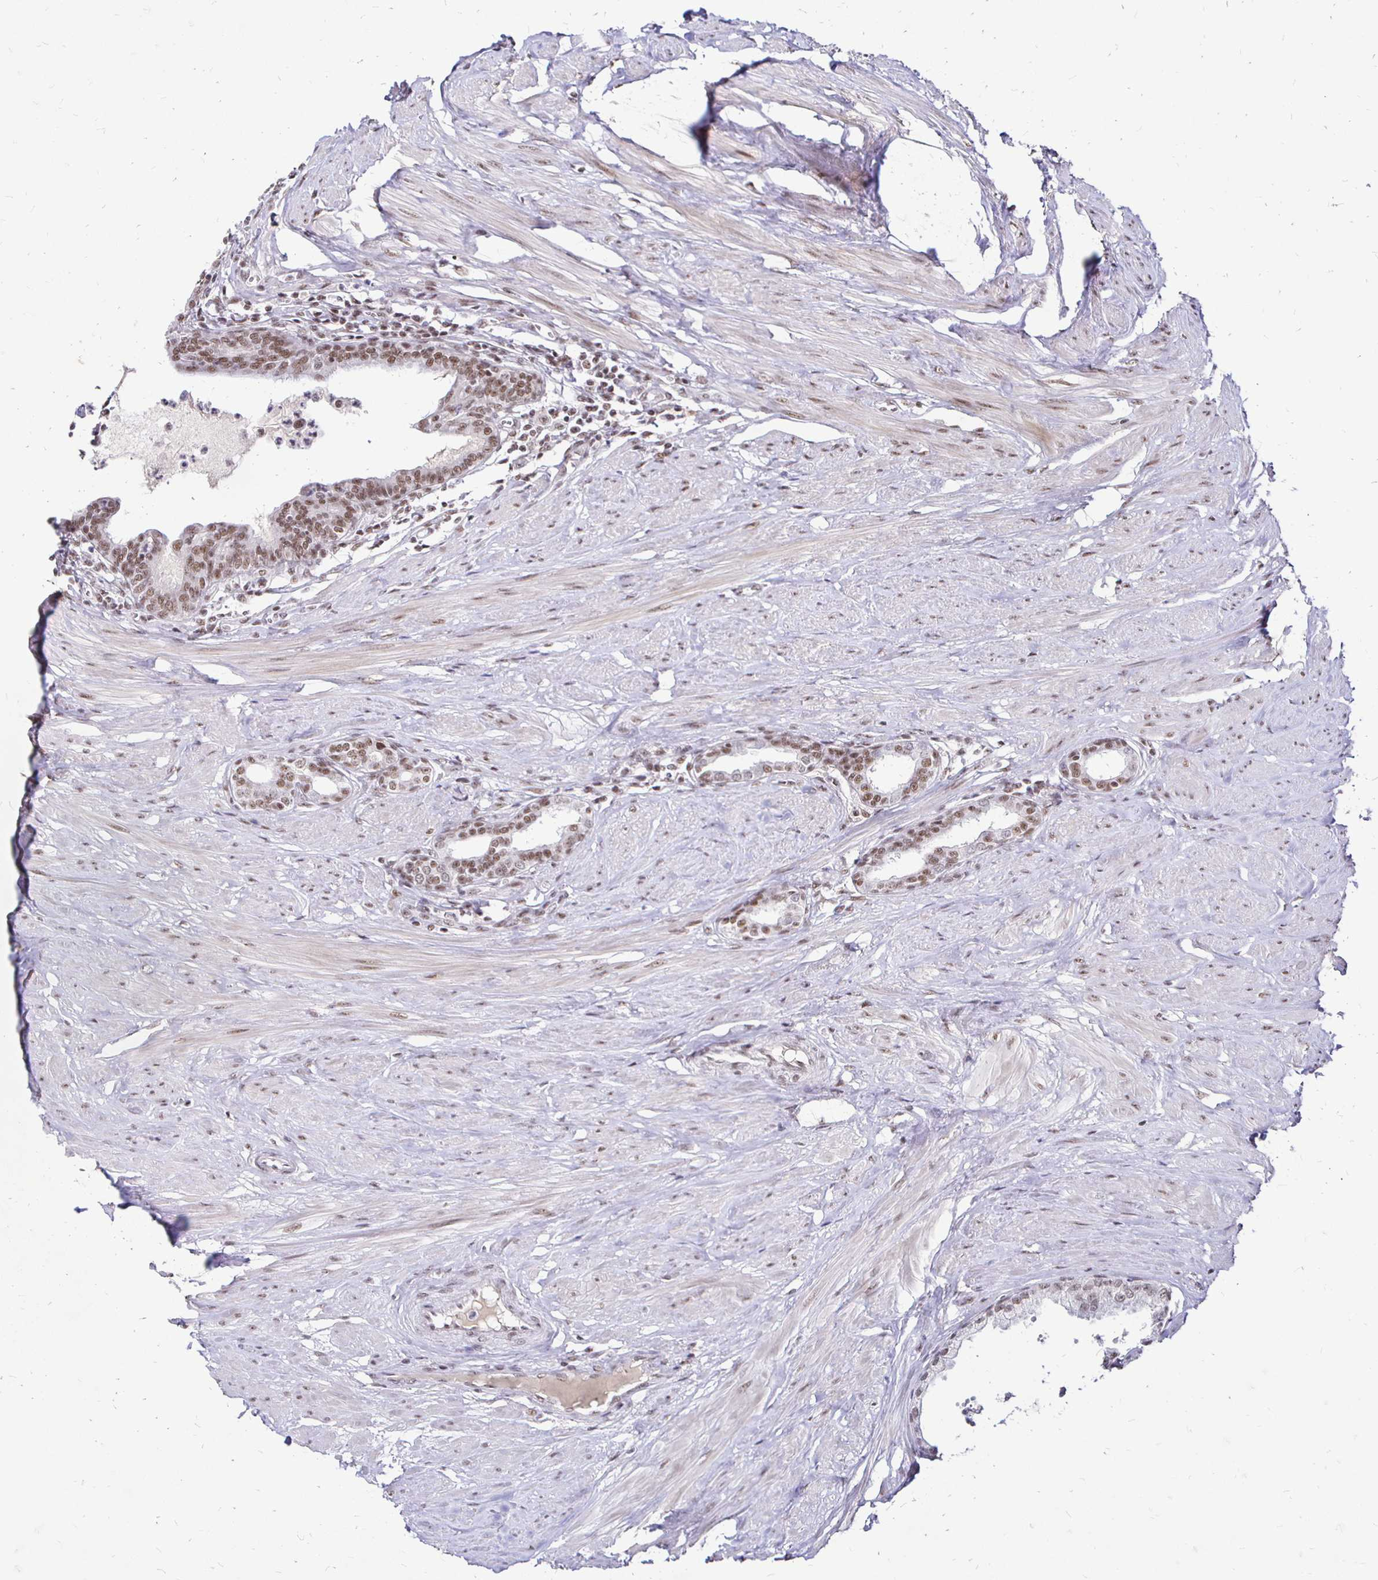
{"staining": {"intensity": "moderate", "quantity": "25%-75%", "location": "nuclear"}, "tissue": "prostate", "cell_type": "Glandular cells", "image_type": "normal", "snomed": [{"axis": "morphology", "description": "Normal tissue, NOS"}, {"axis": "topography", "description": "Prostate"}, {"axis": "topography", "description": "Peripheral nerve tissue"}], "caption": "Glandular cells show medium levels of moderate nuclear positivity in about 25%-75% of cells in benign prostate.", "gene": "SIN3A", "patient": {"sex": "male", "age": 55}}